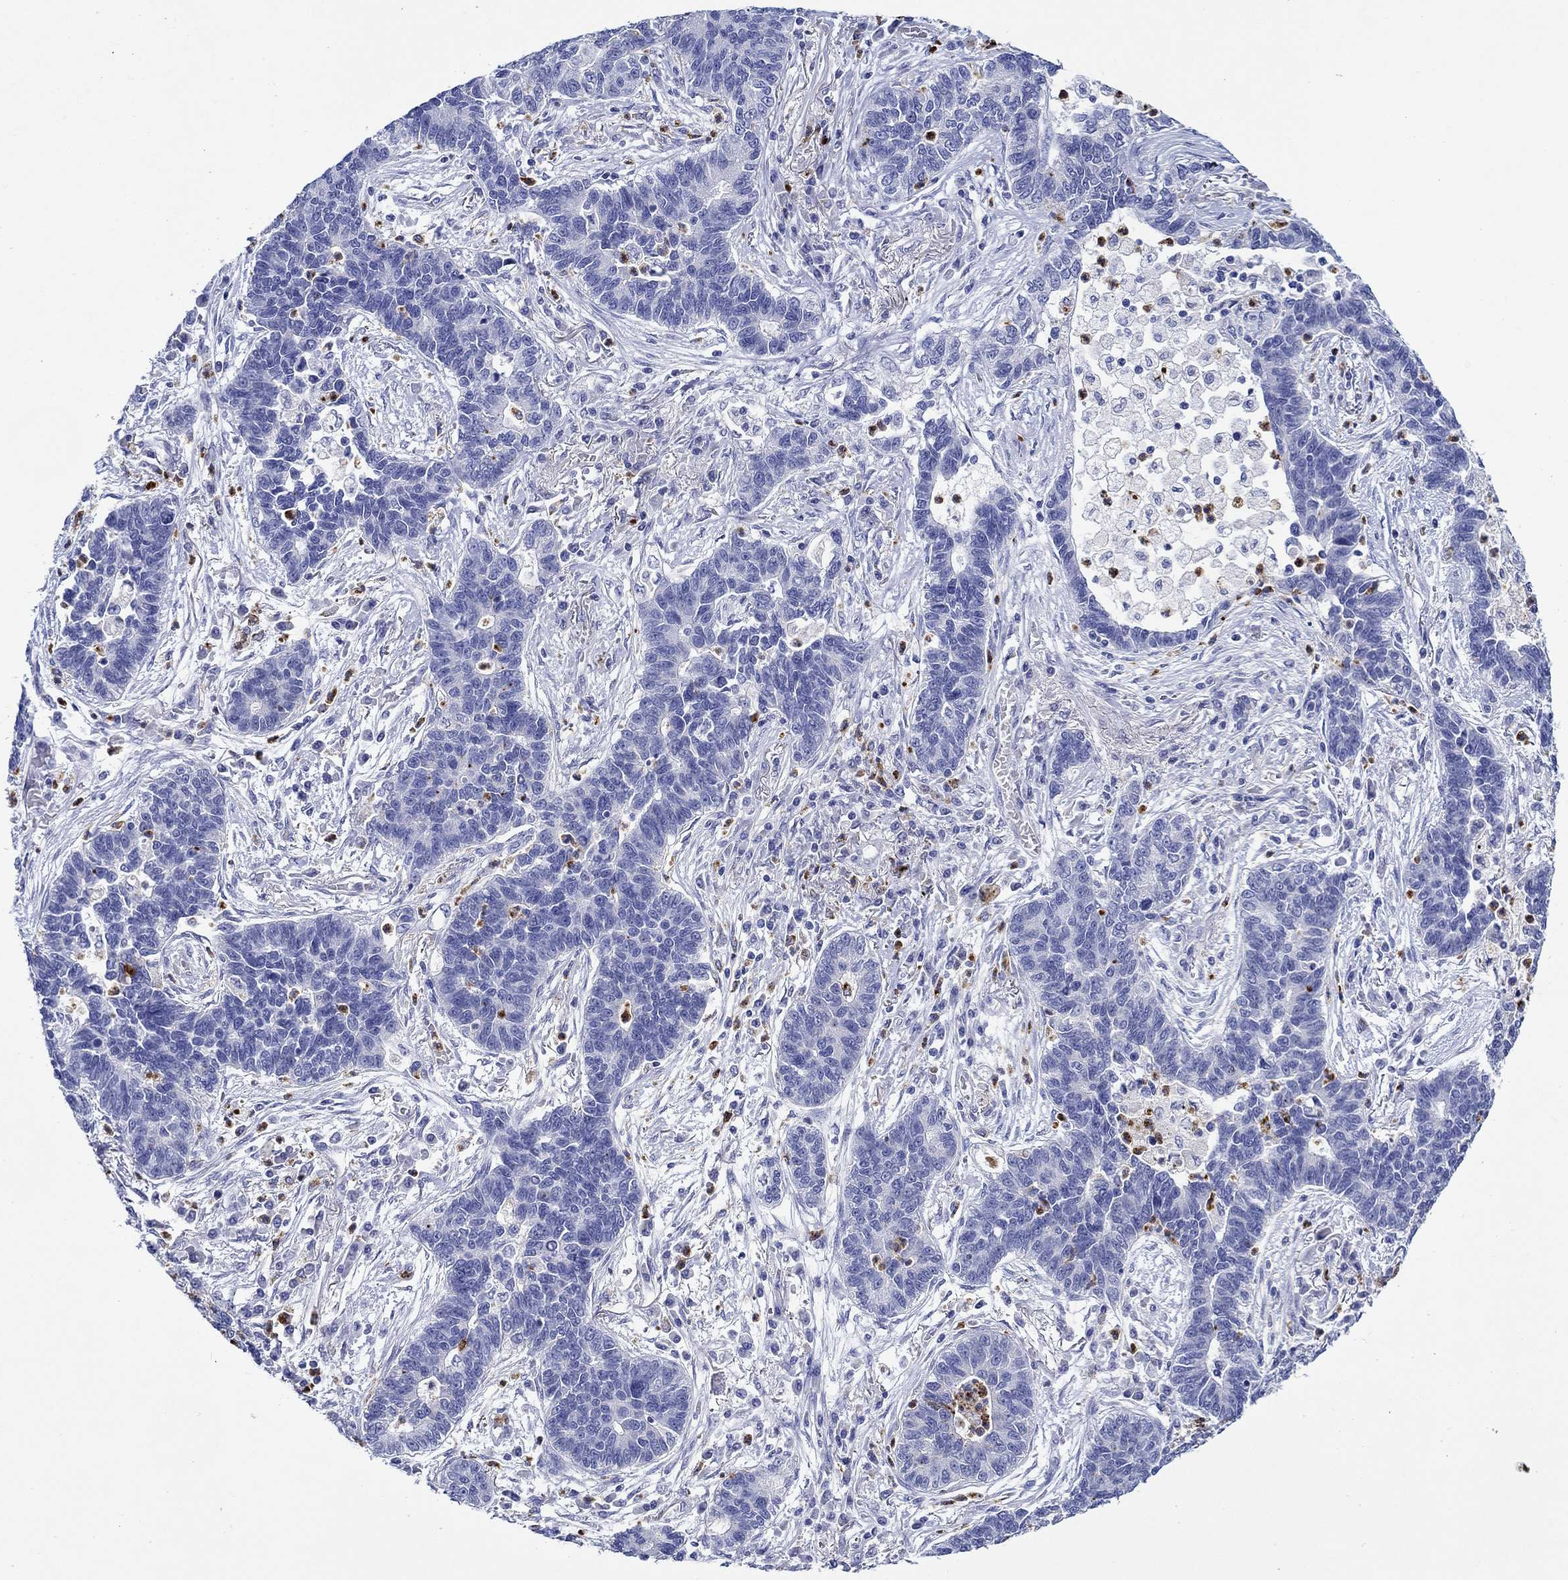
{"staining": {"intensity": "negative", "quantity": "none", "location": "none"}, "tissue": "lung cancer", "cell_type": "Tumor cells", "image_type": "cancer", "snomed": [{"axis": "morphology", "description": "Adenocarcinoma, NOS"}, {"axis": "topography", "description": "Lung"}], "caption": "Tumor cells show no significant expression in lung cancer (adenocarcinoma). The staining is performed using DAB brown chromogen with nuclei counter-stained in using hematoxylin.", "gene": "EPX", "patient": {"sex": "female", "age": 57}}